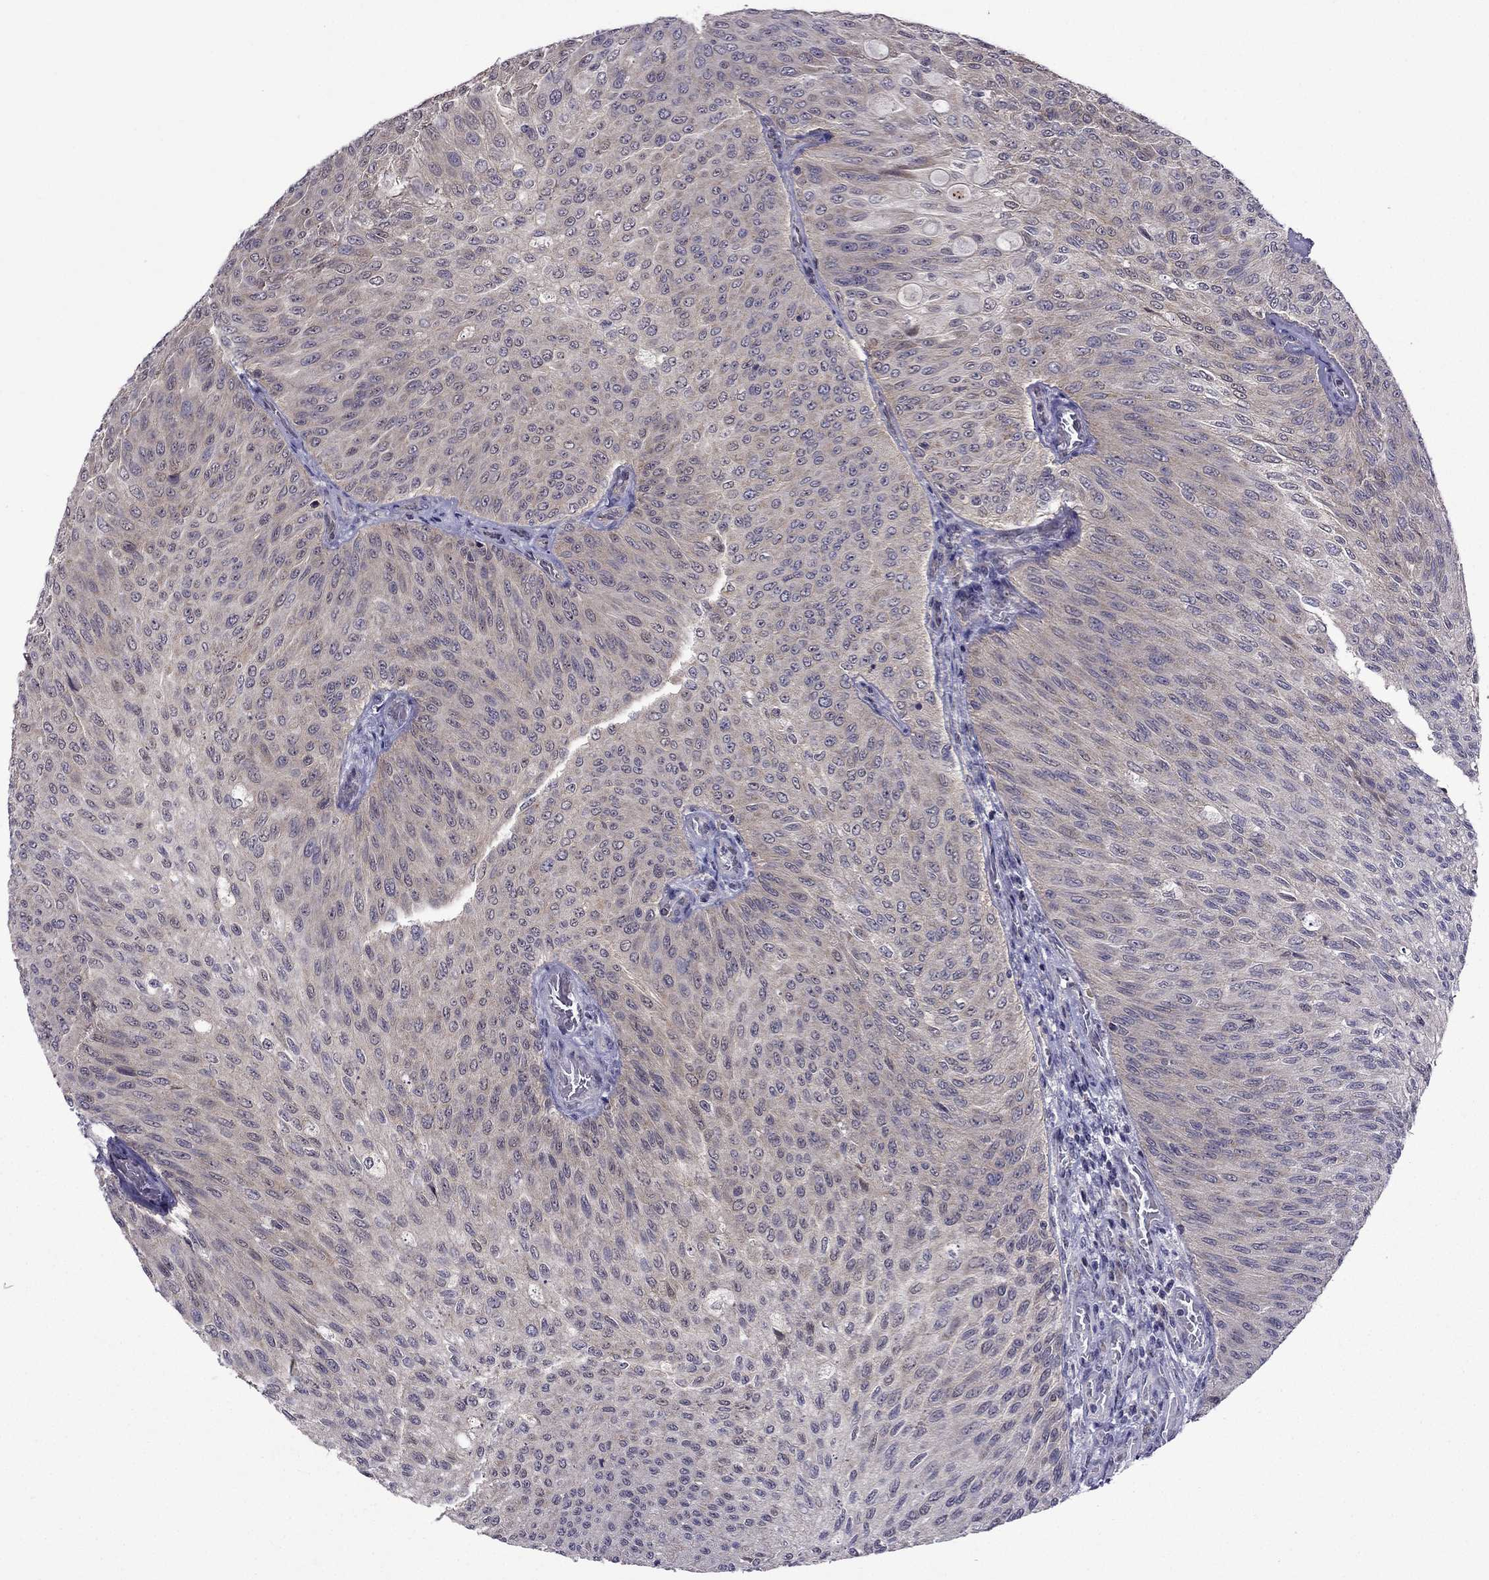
{"staining": {"intensity": "weak", "quantity": "25%-75%", "location": "cytoplasmic/membranous"}, "tissue": "urothelial cancer", "cell_type": "Tumor cells", "image_type": "cancer", "snomed": [{"axis": "morphology", "description": "Urothelial carcinoma, Low grade"}, {"axis": "topography", "description": "Ureter, NOS"}, {"axis": "topography", "description": "Urinary bladder"}], "caption": "Urothelial cancer stained with a protein marker reveals weak staining in tumor cells.", "gene": "CDK5", "patient": {"sex": "male", "age": 78}}